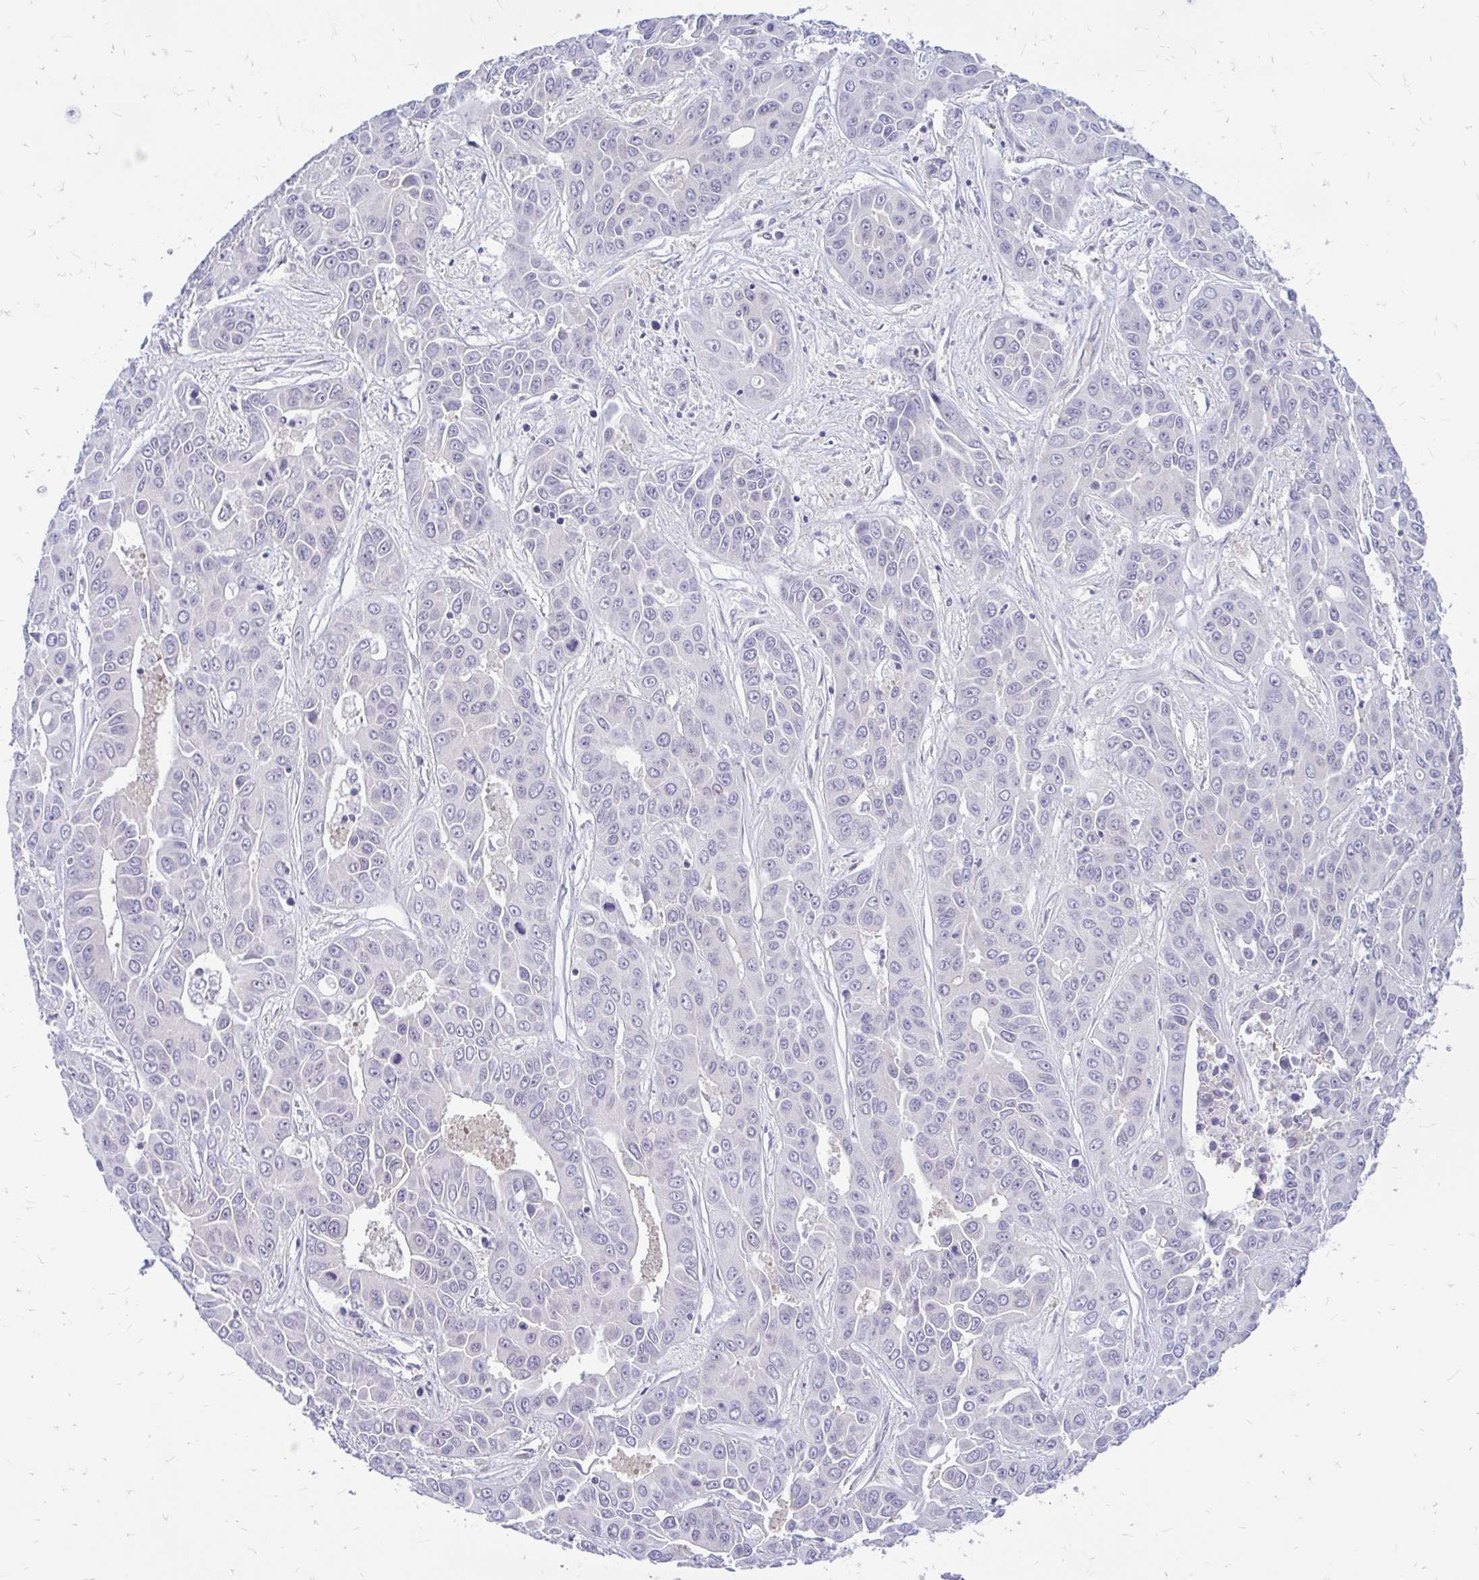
{"staining": {"intensity": "negative", "quantity": "none", "location": "none"}, "tissue": "liver cancer", "cell_type": "Tumor cells", "image_type": "cancer", "snomed": [{"axis": "morphology", "description": "Cholangiocarcinoma"}, {"axis": "topography", "description": "Liver"}], "caption": "The immunohistochemistry (IHC) histopathology image has no significant expression in tumor cells of cholangiocarcinoma (liver) tissue. Brightfield microscopy of immunohistochemistry (IHC) stained with DAB (3,3'-diaminobenzidine) (brown) and hematoxylin (blue), captured at high magnification.", "gene": "MAP1LC3A", "patient": {"sex": "female", "age": 52}}